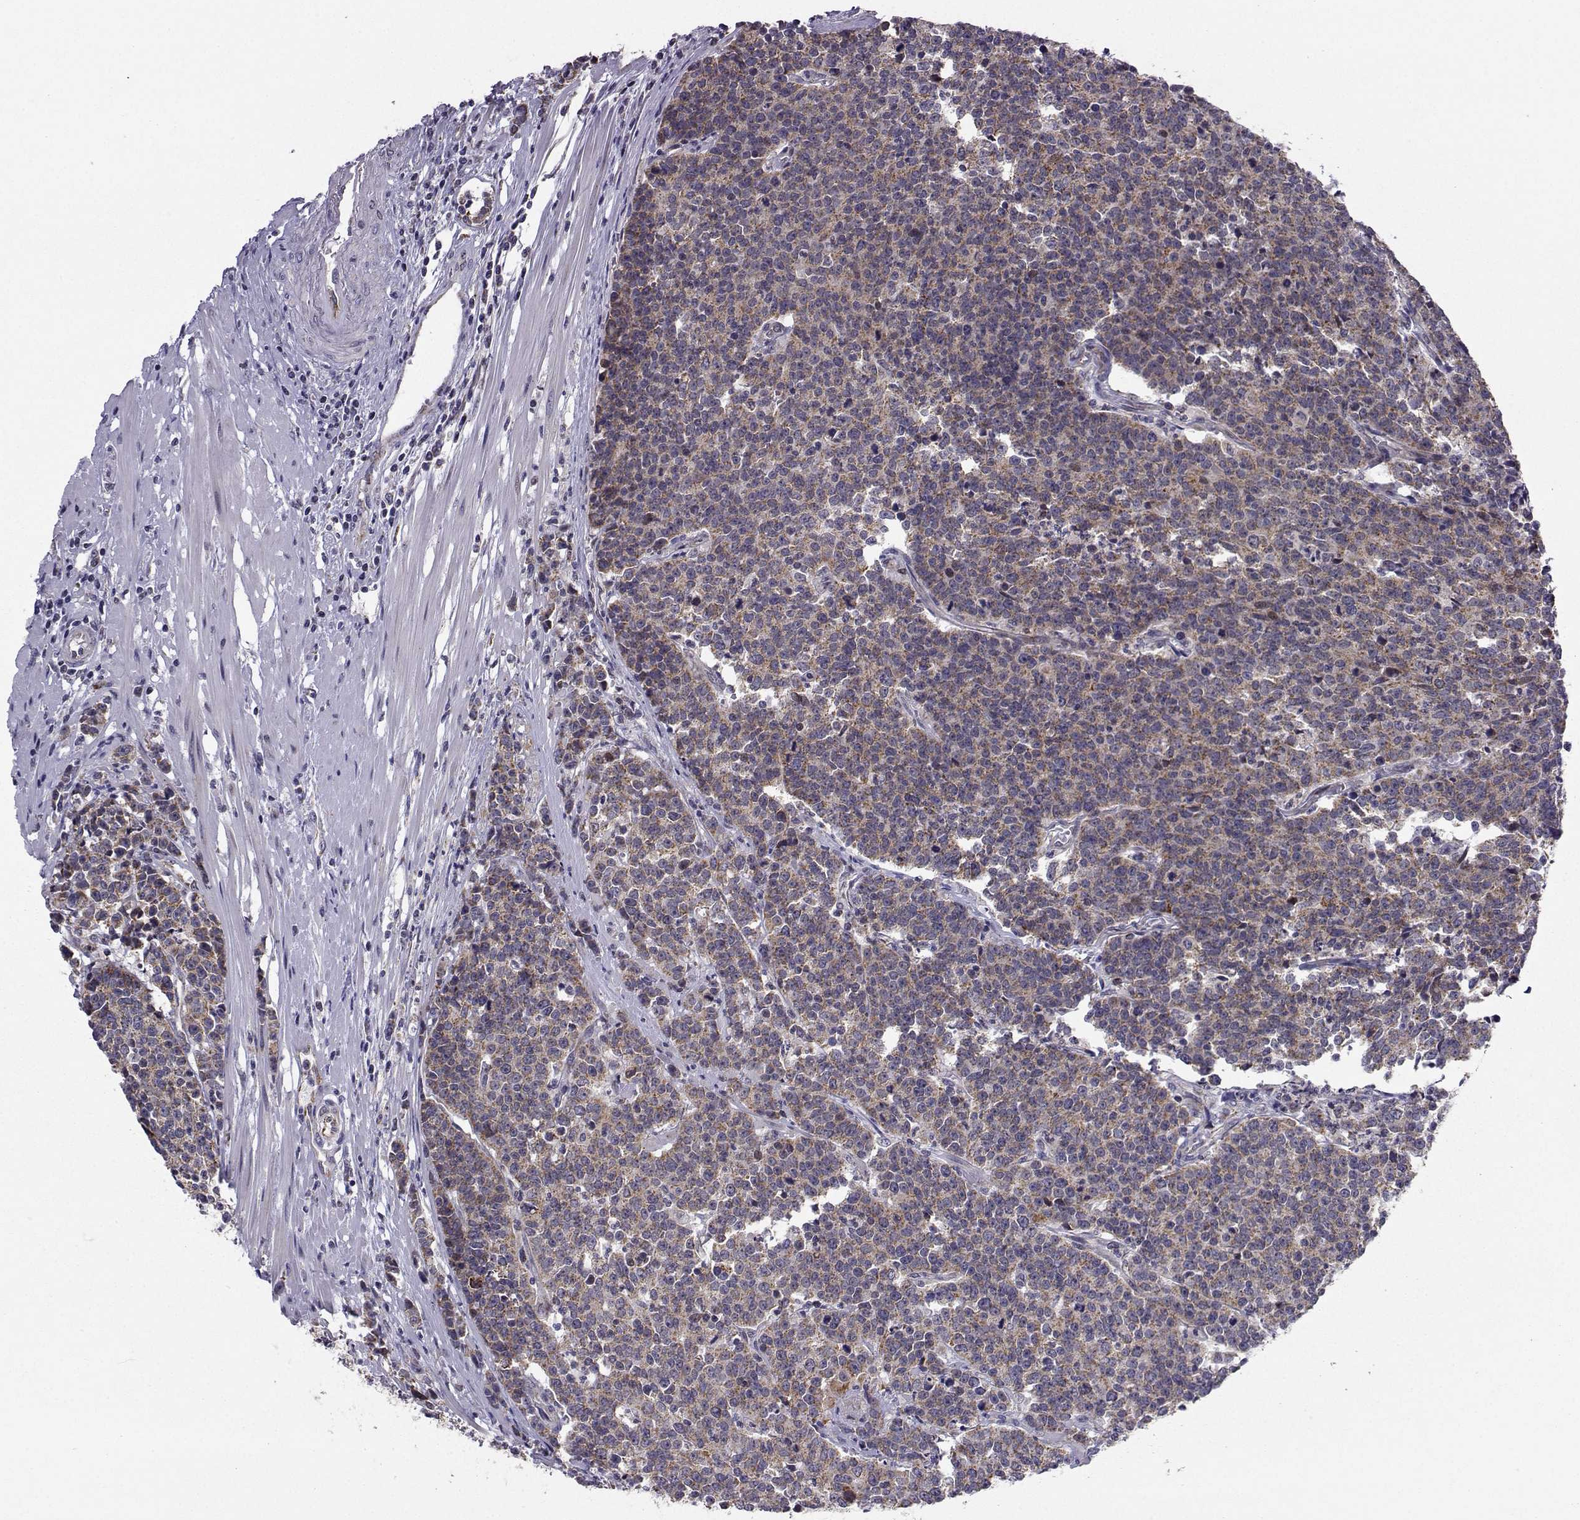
{"staining": {"intensity": "moderate", "quantity": ">75%", "location": "cytoplasmic/membranous"}, "tissue": "prostate cancer", "cell_type": "Tumor cells", "image_type": "cancer", "snomed": [{"axis": "morphology", "description": "Adenocarcinoma, NOS"}, {"axis": "topography", "description": "Prostate"}], "caption": "An IHC photomicrograph of tumor tissue is shown. Protein staining in brown highlights moderate cytoplasmic/membranous positivity in prostate adenocarcinoma within tumor cells. (DAB (3,3'-diaminobenzidine) IHC with brightfield microscopy, high magnification).", "gene": "NECAB3", "patient": {"sex": "male", "age": 67}}